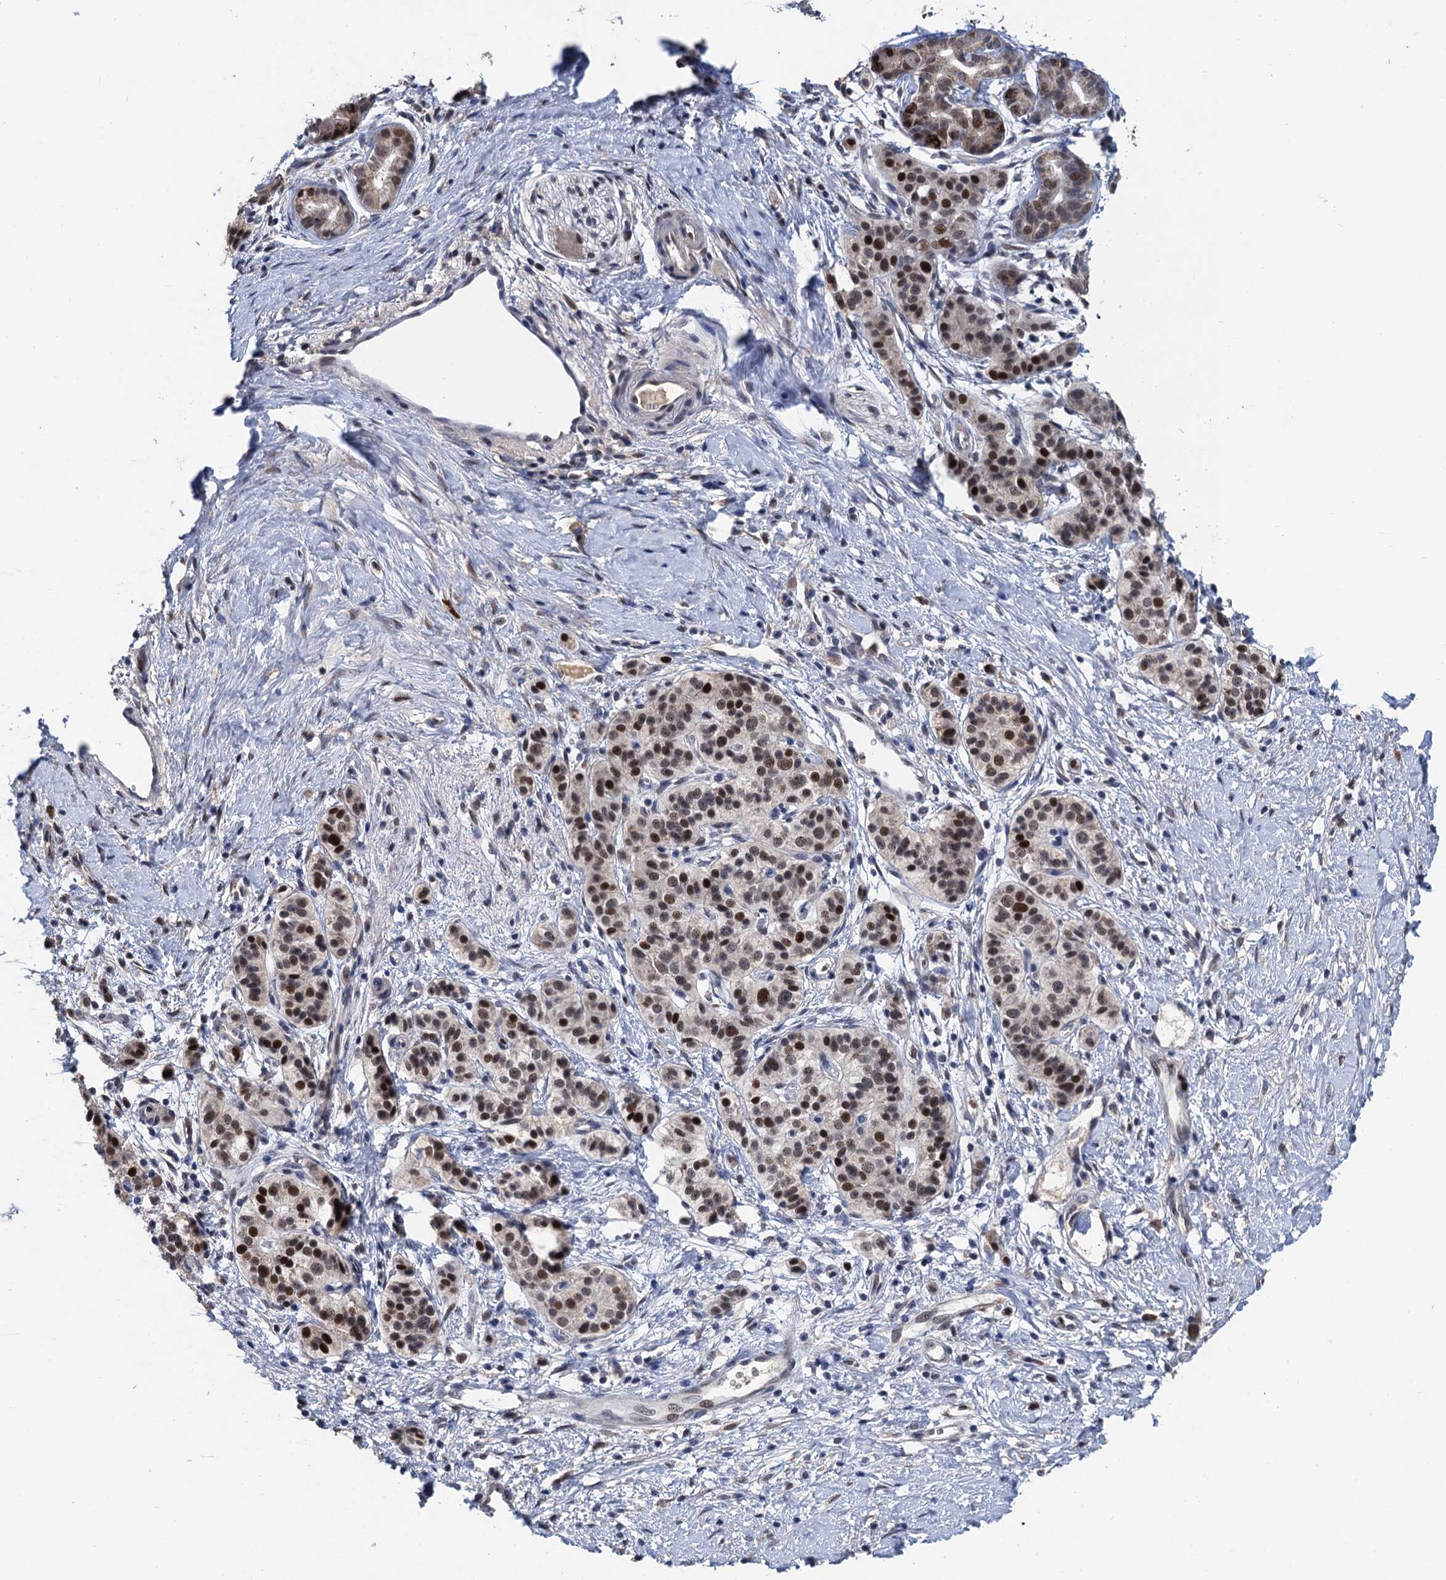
{"staining": {"intensity": "moderate", "quantity": ">75%", "location": "nuclear"}, "tissue": "pancreatic cancer", "cell_type": "Tumor cells", "image_type": "cancer", "snomed": [{"axis": "morphology", "description": "Adenocarcinoma, NOS"}, {"axis": "topography", "description": "Pancreas"}], "caption": "A brown stain highlights moderate nuclear expression of a protein in pancreatic adenocarcinoma tumor cells.", "gene": "TSEN34", "patient": {"sex": "male", "age": 50}}